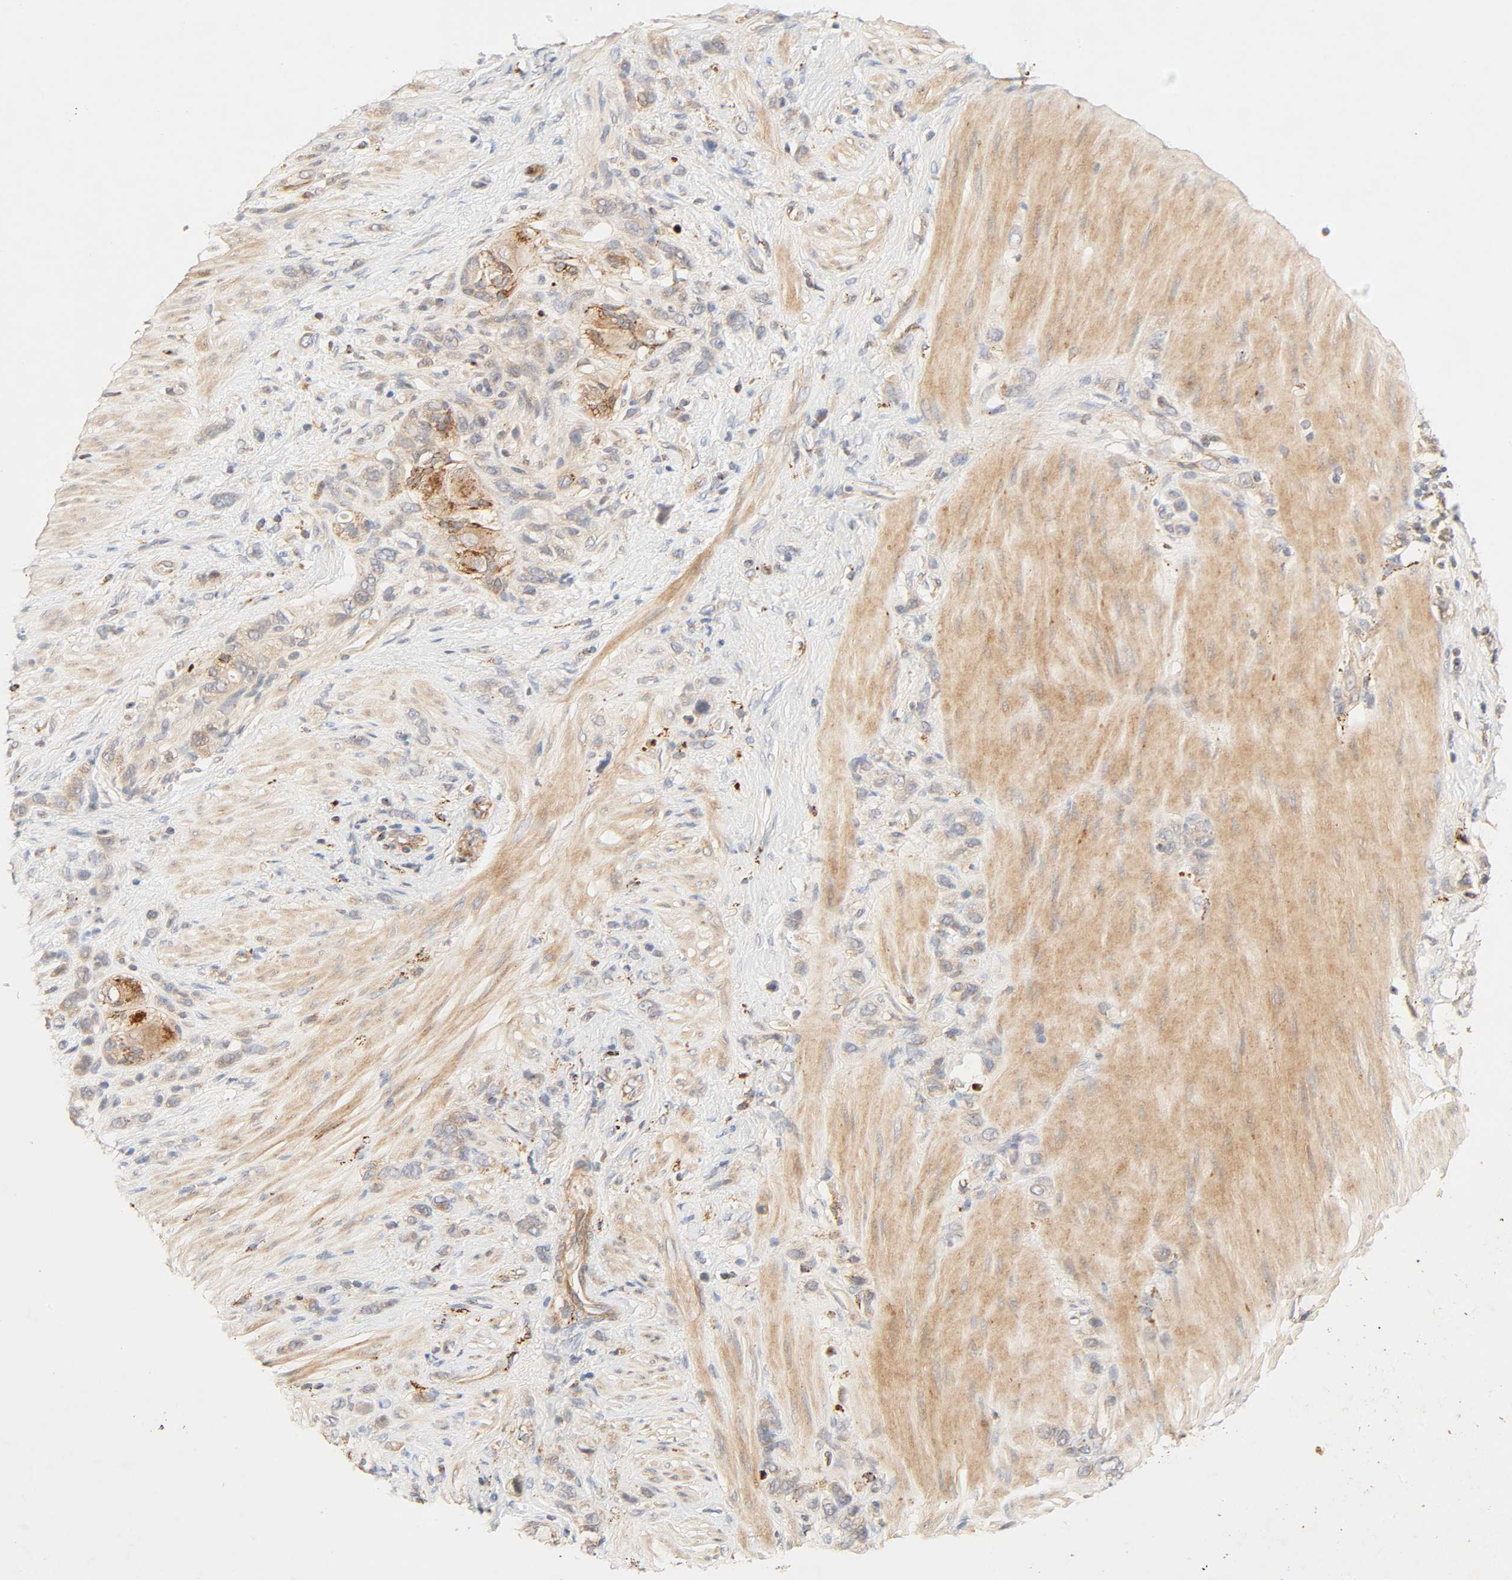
{"staining": {"intensity": "moderate", "quantity": ">75%", "location": "cytoplasmic/membranous"}, "tissue": "stomach cancer", "cell_type": "Tumor cells", "image_type": "cancer", "snomed": [{"axis": "morphology", "description": "Normal tissue, NOS"}, {"axis": "morphology", "description": "Adenocarcinoma, NOS"}, {"axis": "morphology", "description": "Adenocarcinoma, High grade"}, {"axis": "topography", "description": "Stomach, upper"}, {"axis": "topography", "description": "Stomach"}], "caption": "Moderate cytoplasmic/membranous positivity is appreciated in approximately >75% of tumor cells in stomach cancer (adenocarcinoma (high-grade)). (Brightfield microscopy of DAB IHC at high magnification).", "gene": "MAPK6", "patient": {"sex": "female", "age": 65}}